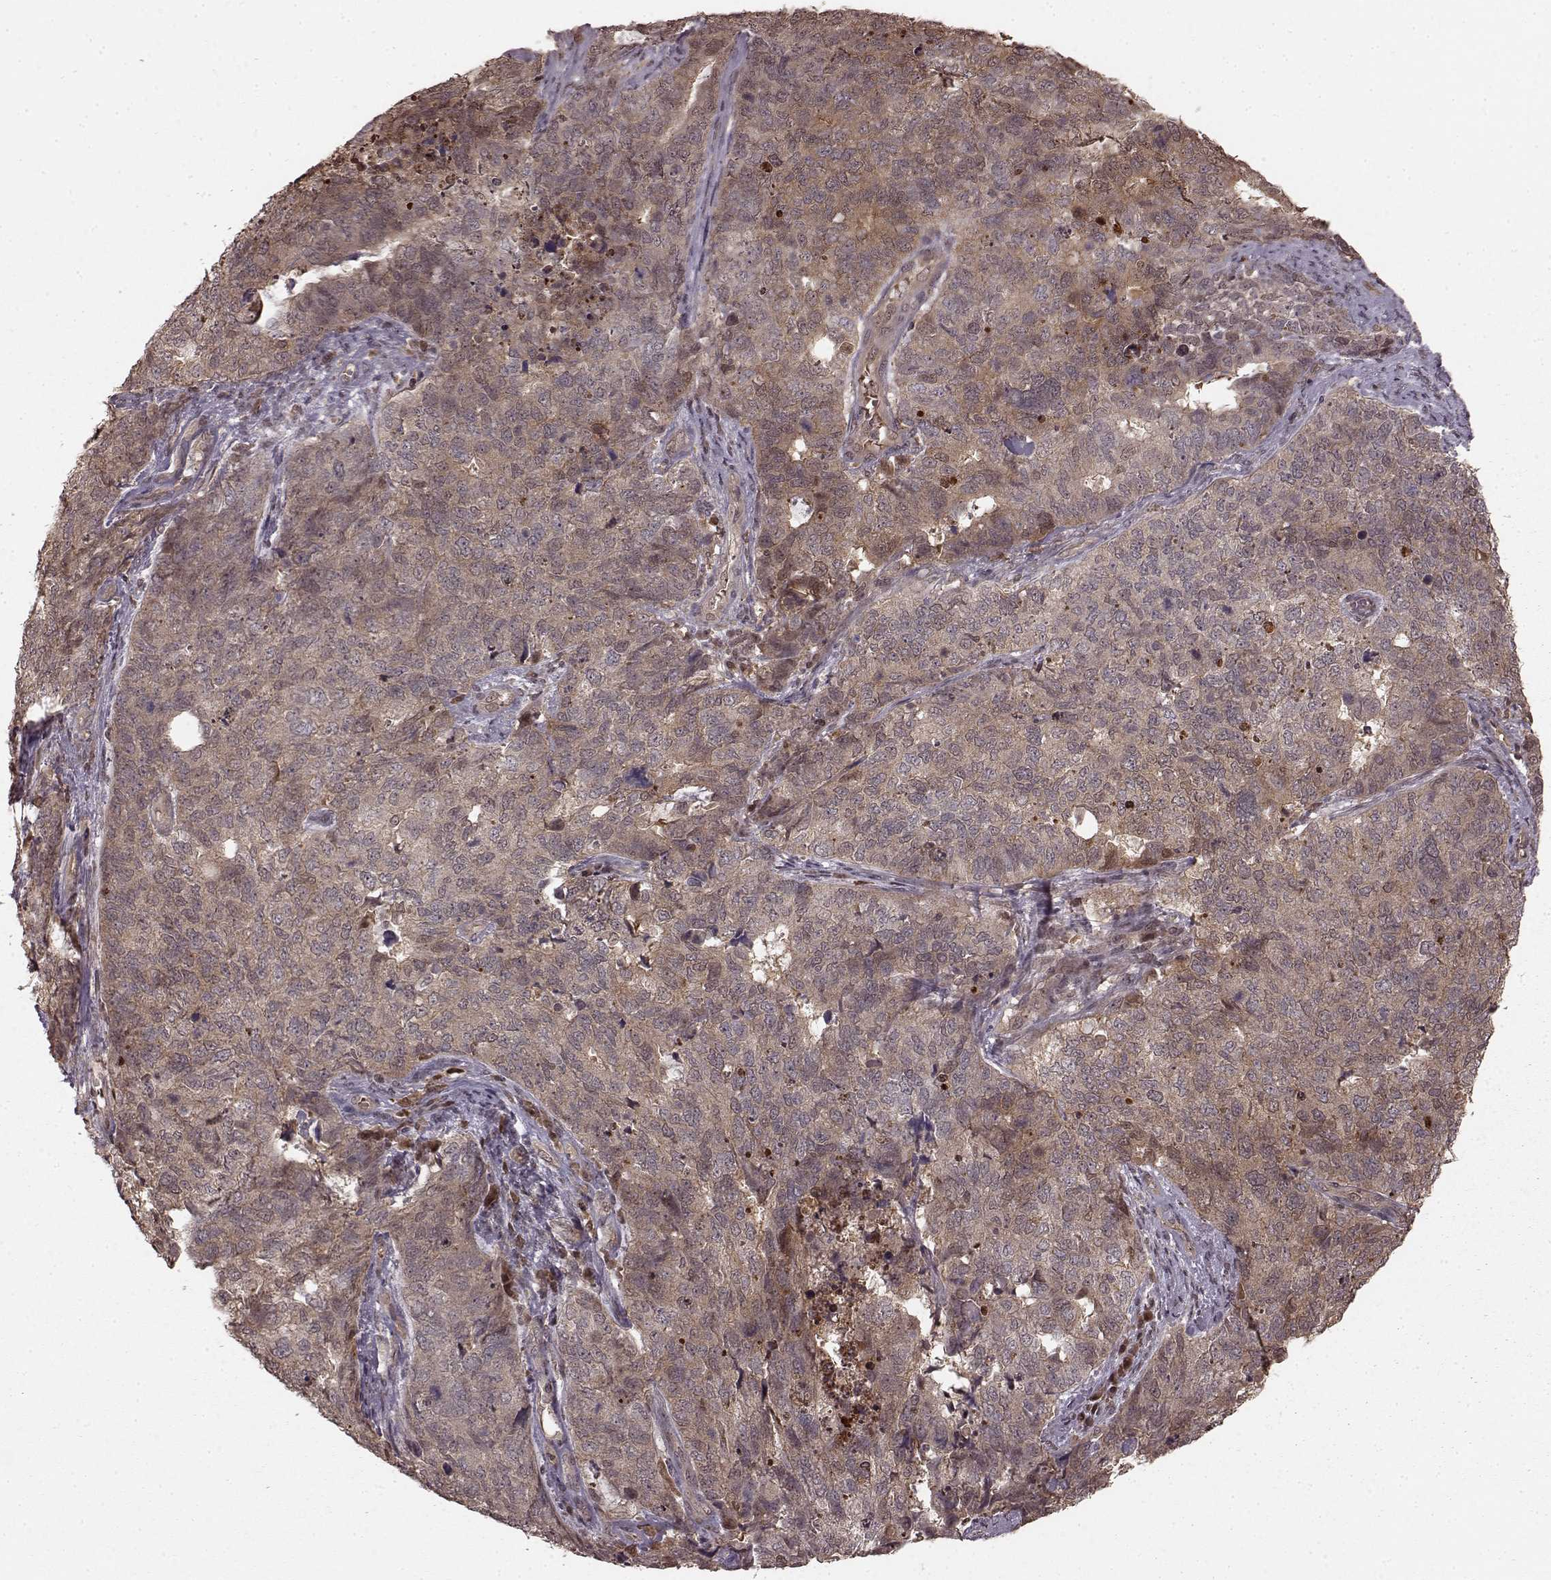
{"staining": {"intensity": "weak", "quantity": ">75%", "location": "cytoplasmic/membranous,nuclear"}, "tissue": "cervical cancer", "cell_type": "Tumor cells", "image_type": "cancer", "snomed": [{"axis": "morphology", "description": "Squamous cell carcinoma, NOS"}, {"axis": "topography", "description": "Cervix"}], "caption": "Immunohistochemistry histopathology image of neoplastic tissue: cervical squamous cell carcinoma stained using IHC shows low levels of weak protein expression localized specifically in the cytoplasmic/membranous and nuclear of tumor cells, appearing as a cytoplasmic/membranous and nuclear brown color.", "gene": "GSS", "patient": {"sex": "female", "age": 63}}